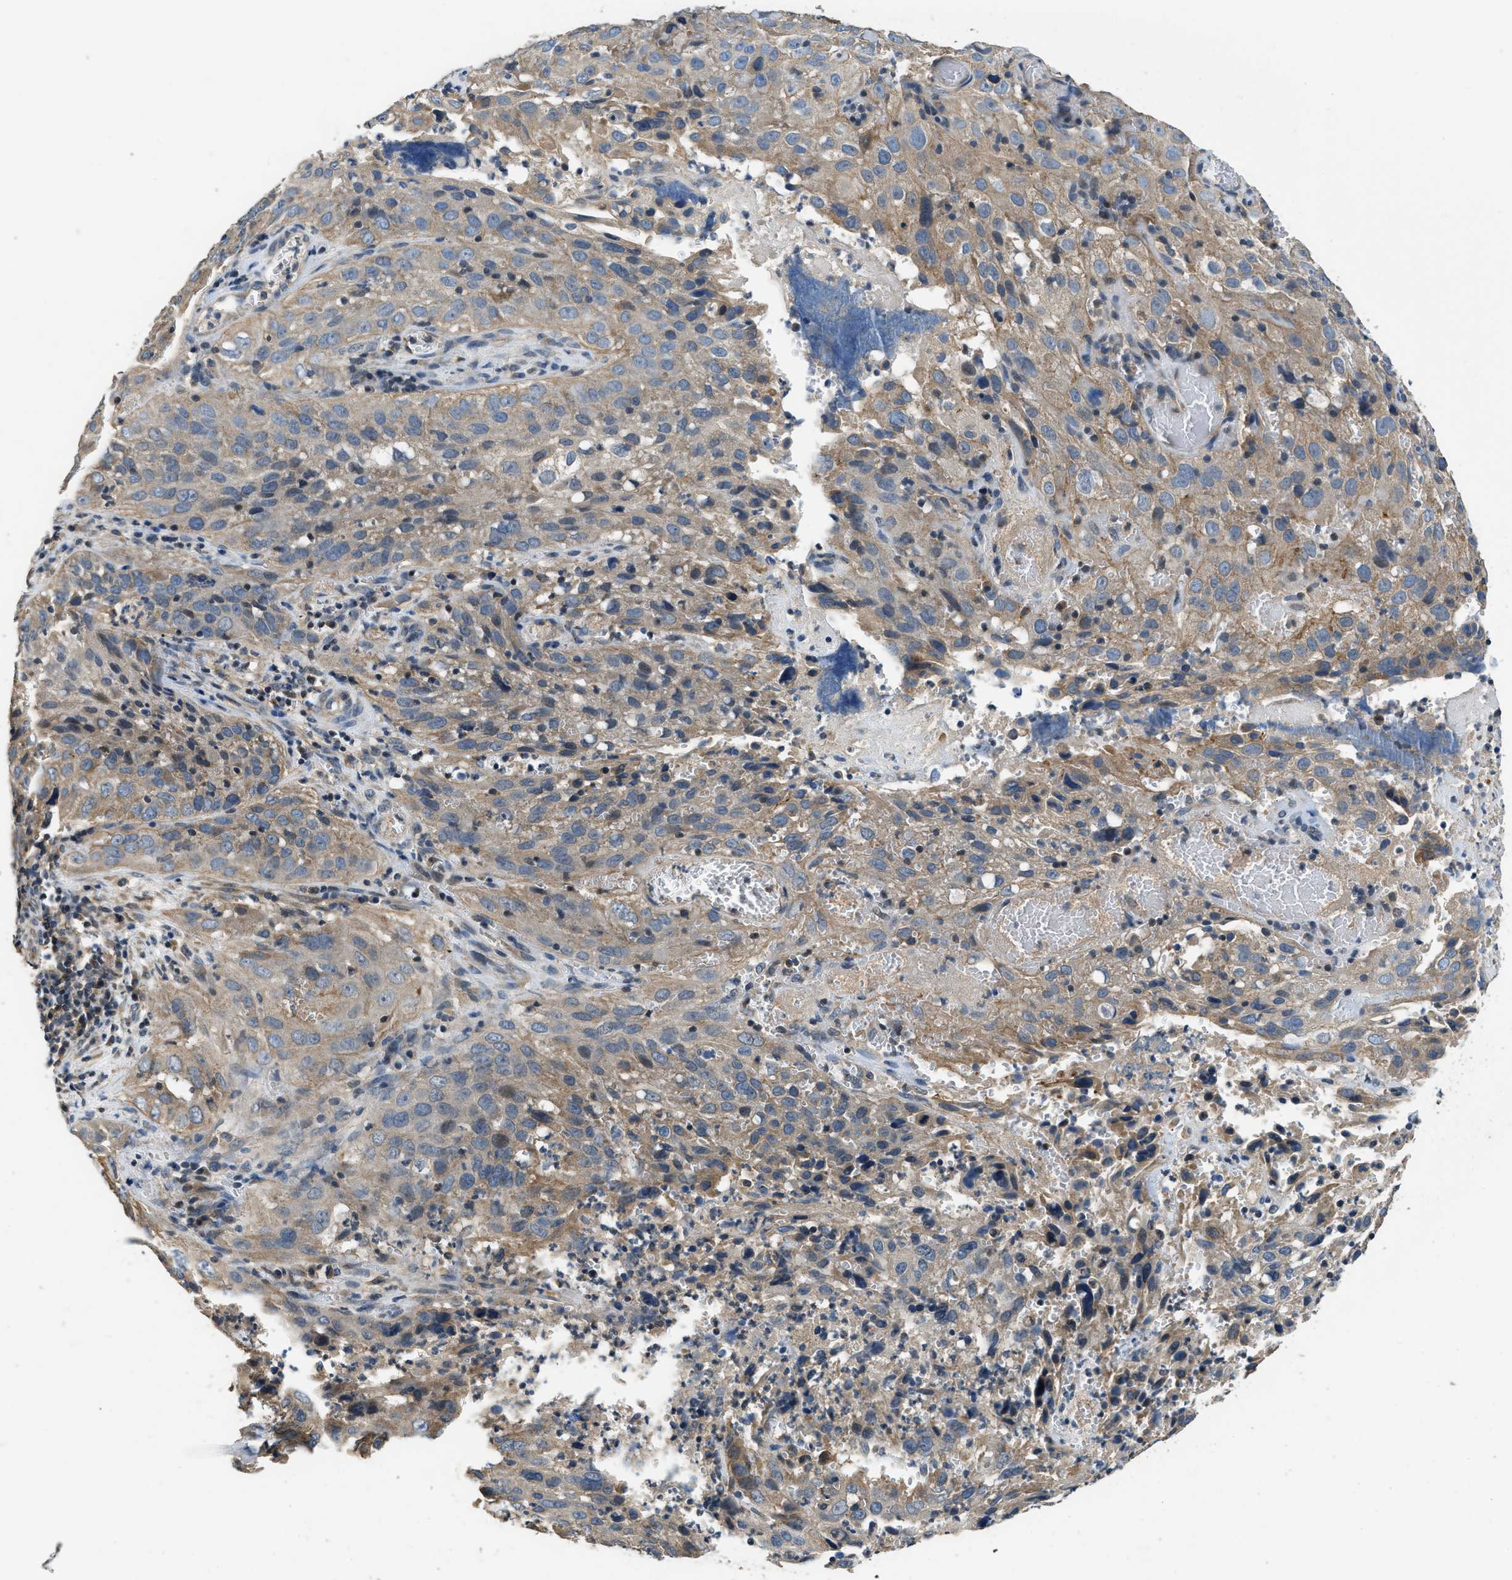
{"staining": {"intensity": "weak", "quantity": ">75%", "location": "cytoplasmic/membranous"}, "tissue": "cervical cancer", "cell_type": "Tumor cells", "image_type": "cancer", "snomed": [{"axis": "morphology", "description": "Squamous cell carcinoma, NOS"}, {"axis": "topography", "description": "Cervix"}], "caption": "Weak cytoplasmic/membranous staining is identified in about >75% of tumor cells in cervical cancer.", "gene": "SSH2", "patient": {"sex": "female", "age": 32}}